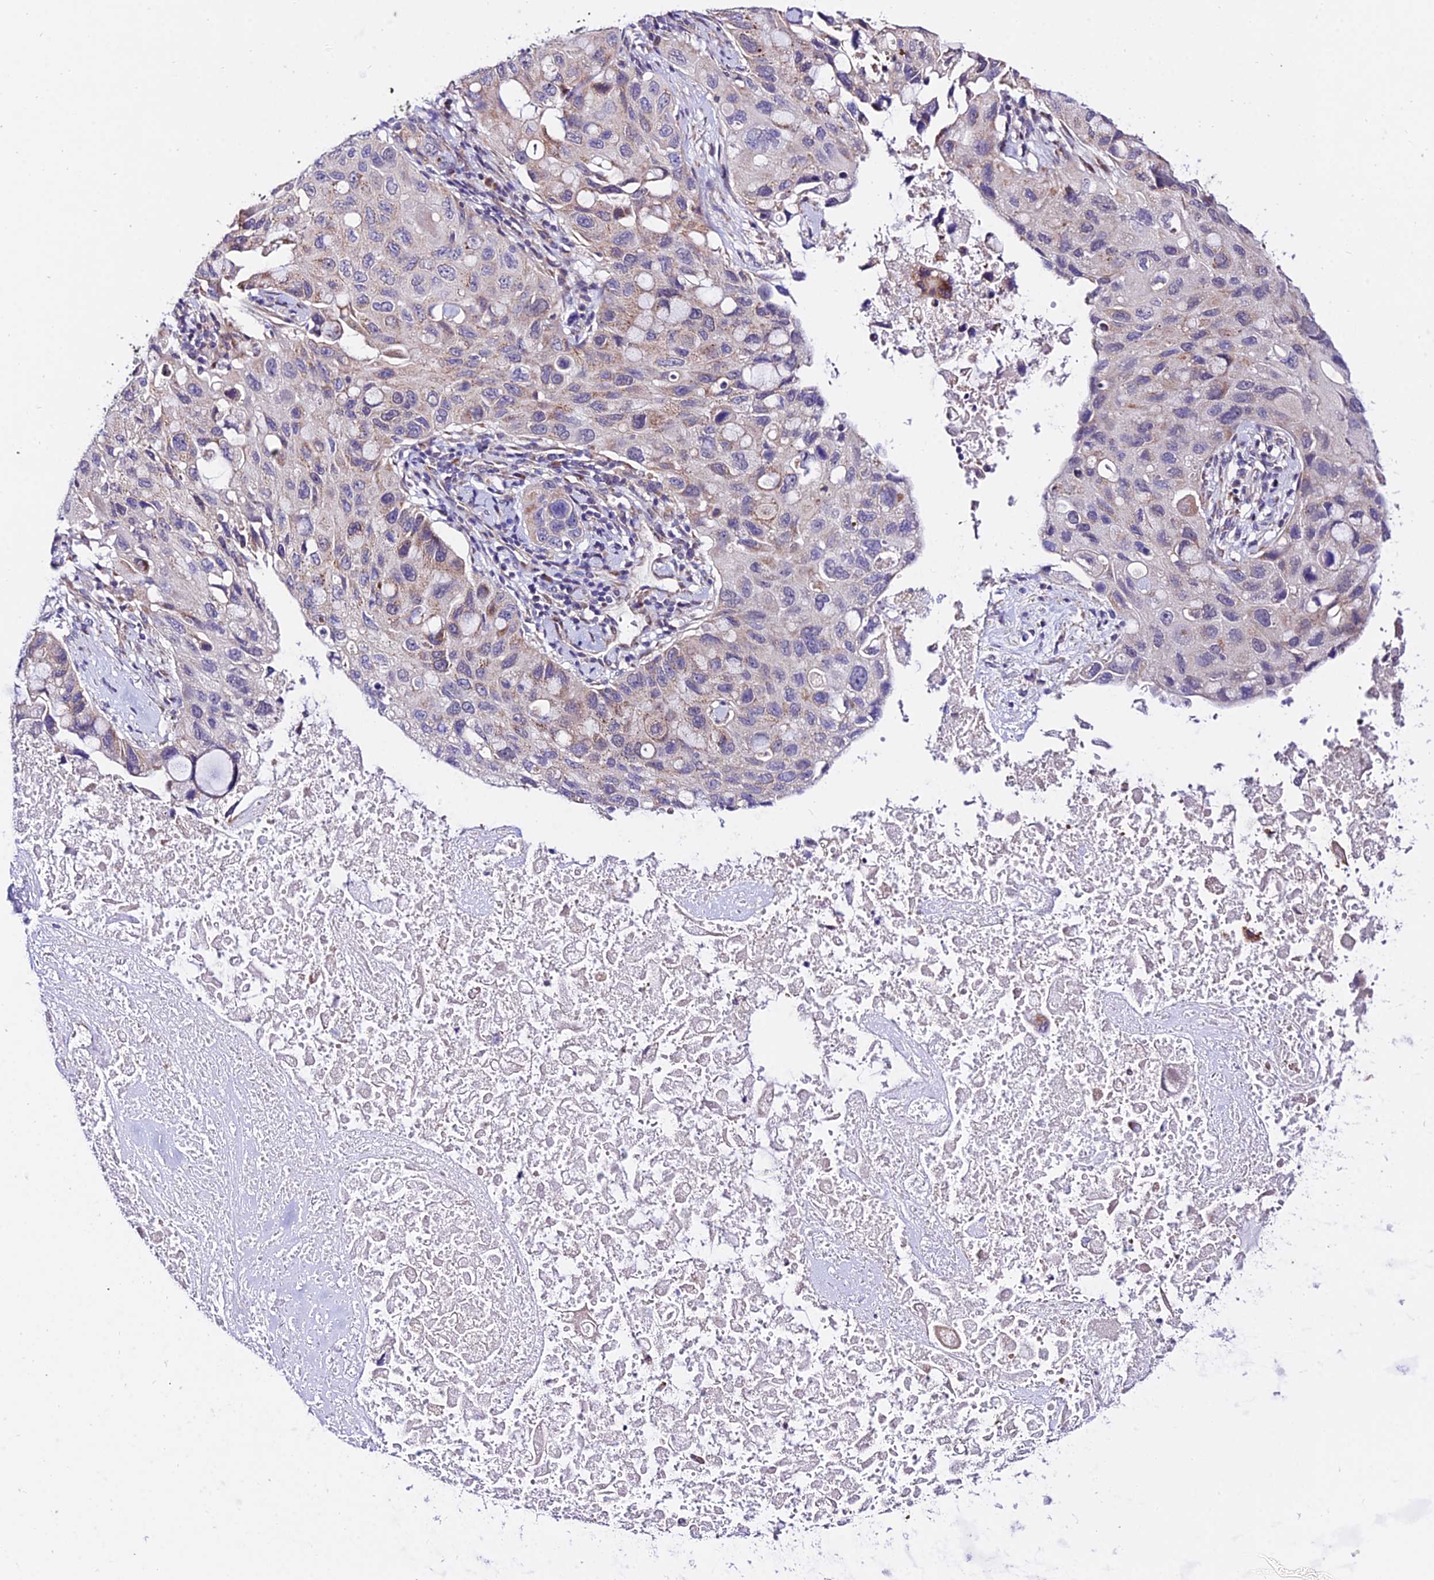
{"staining": {"intensity": "weak", "quantity": "25%-75%", "location": "cytoplasmic/membranous"}, "tissue": "lung cancer", "cell_type": "Tumor cells", "image_type": "cancer", "snomed": [{"axis": "morphology", "description": "Squamous cell carcinoma, NOS"}, {"axis": "topography", "description": "Lung"}], "caption": "Human lung squamous cell carcinoma stained for a protein (brown) demonstrates weak cytoplasmic/membranous positive staining in about 25%-75% of tumor cells.", "gene": "ATP5PB", "patient": {"sex": "female", "age": 73}}